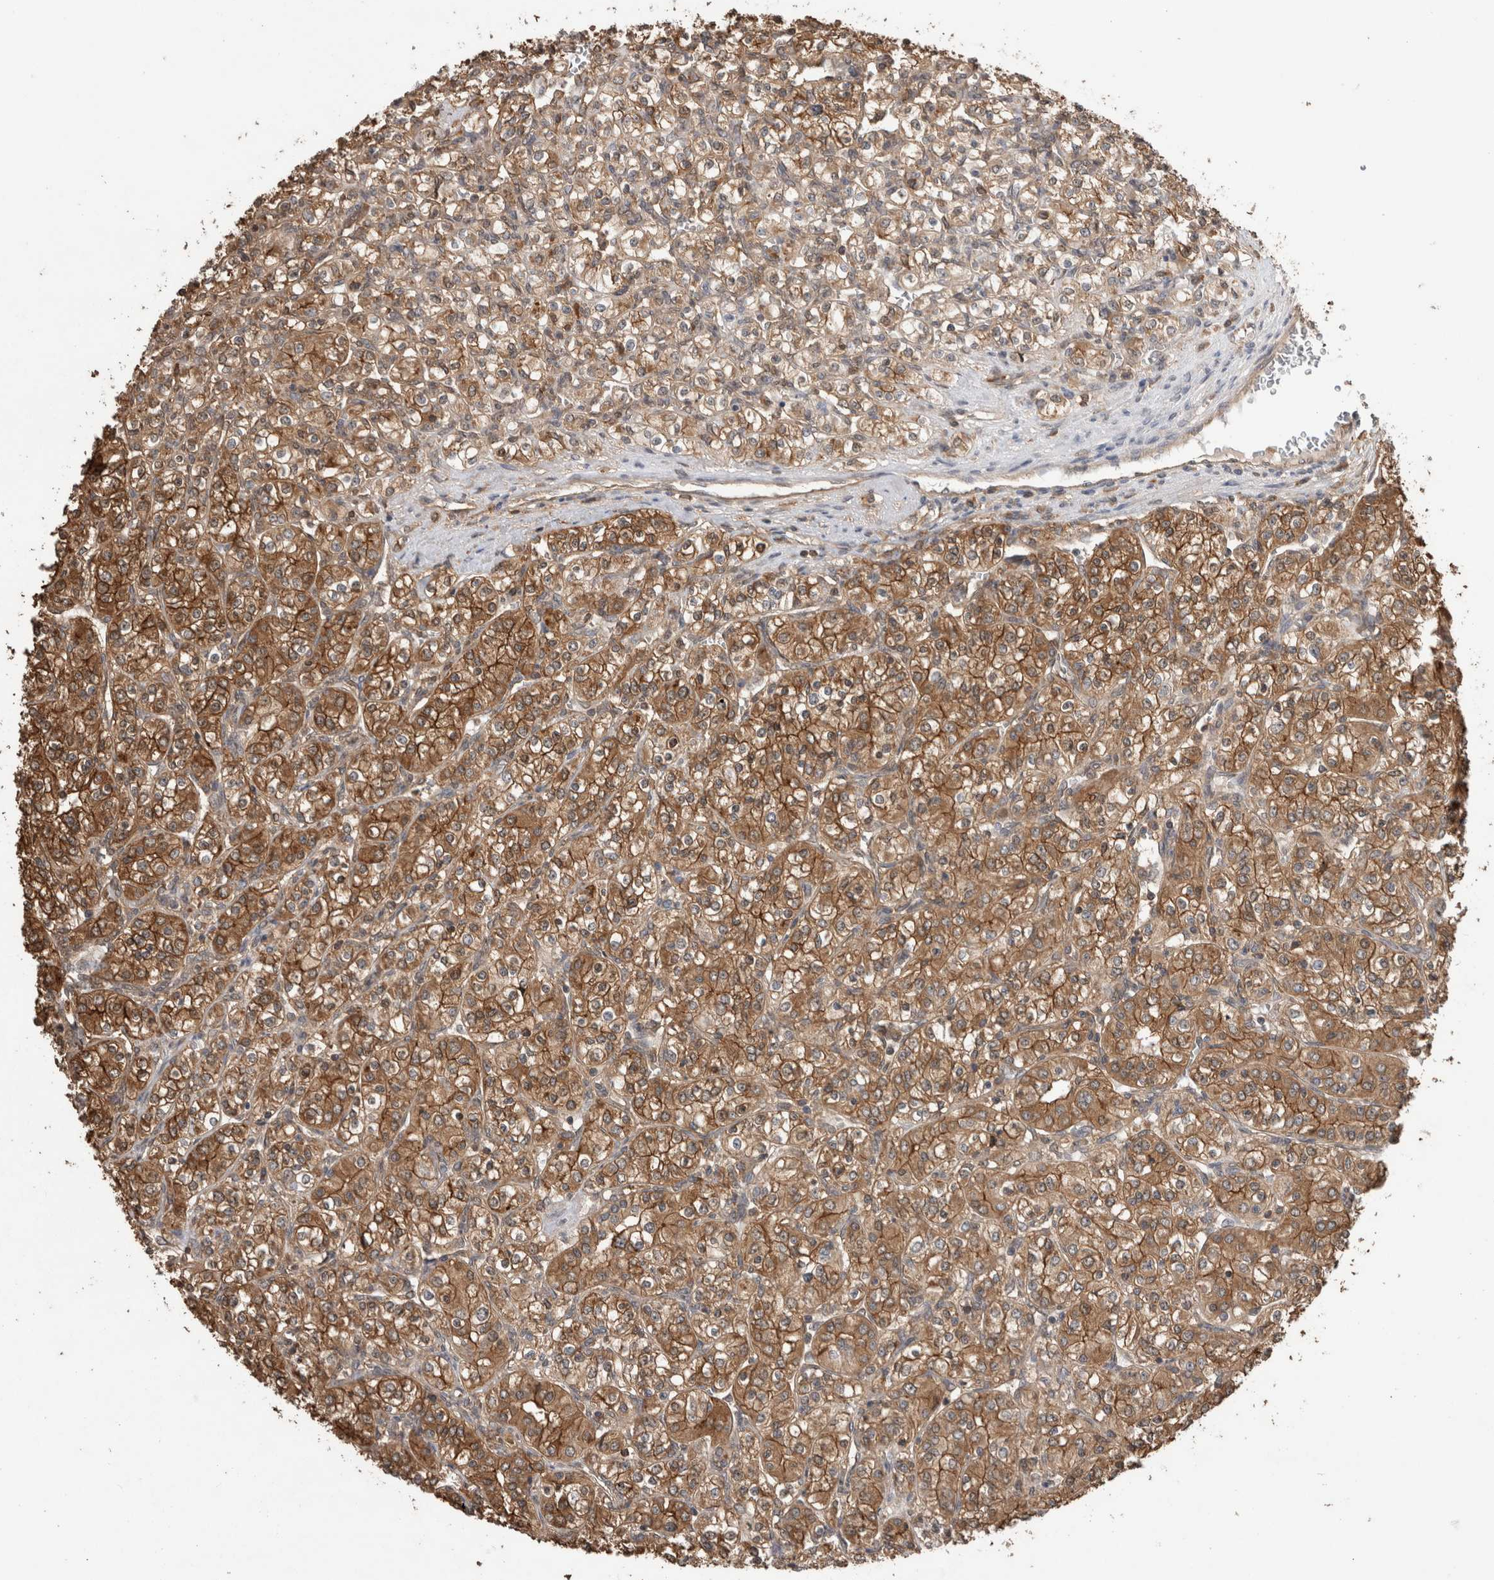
{"staining": {"intensity": "moderate", "quantity": ">75%", "location": "cytoplasmic/membranous"}, "tissue": "renal cancer", "cell_type": "Tumor cells", "image_type": "cancer", "snomed": [{"axis": "morphology", "description": "Adenocarcinoma, NOS"}, {"axis": "topography", "description": "Kidney"}], "caption": "Immunohistochemistry (IHC) staining of renal cancer, which reveals medium levels of moderate cytoplasmic/membranous staining in about >75% of tumor cells indicating moderate cytoplasmic/membranous protein staining. The staining was performed using DAB (brown) for protein detection and nuclei were counterstained in hematoxylin (blue).", "gene": "TRIM5", "patient": {"sex": "male", "age": 77}}